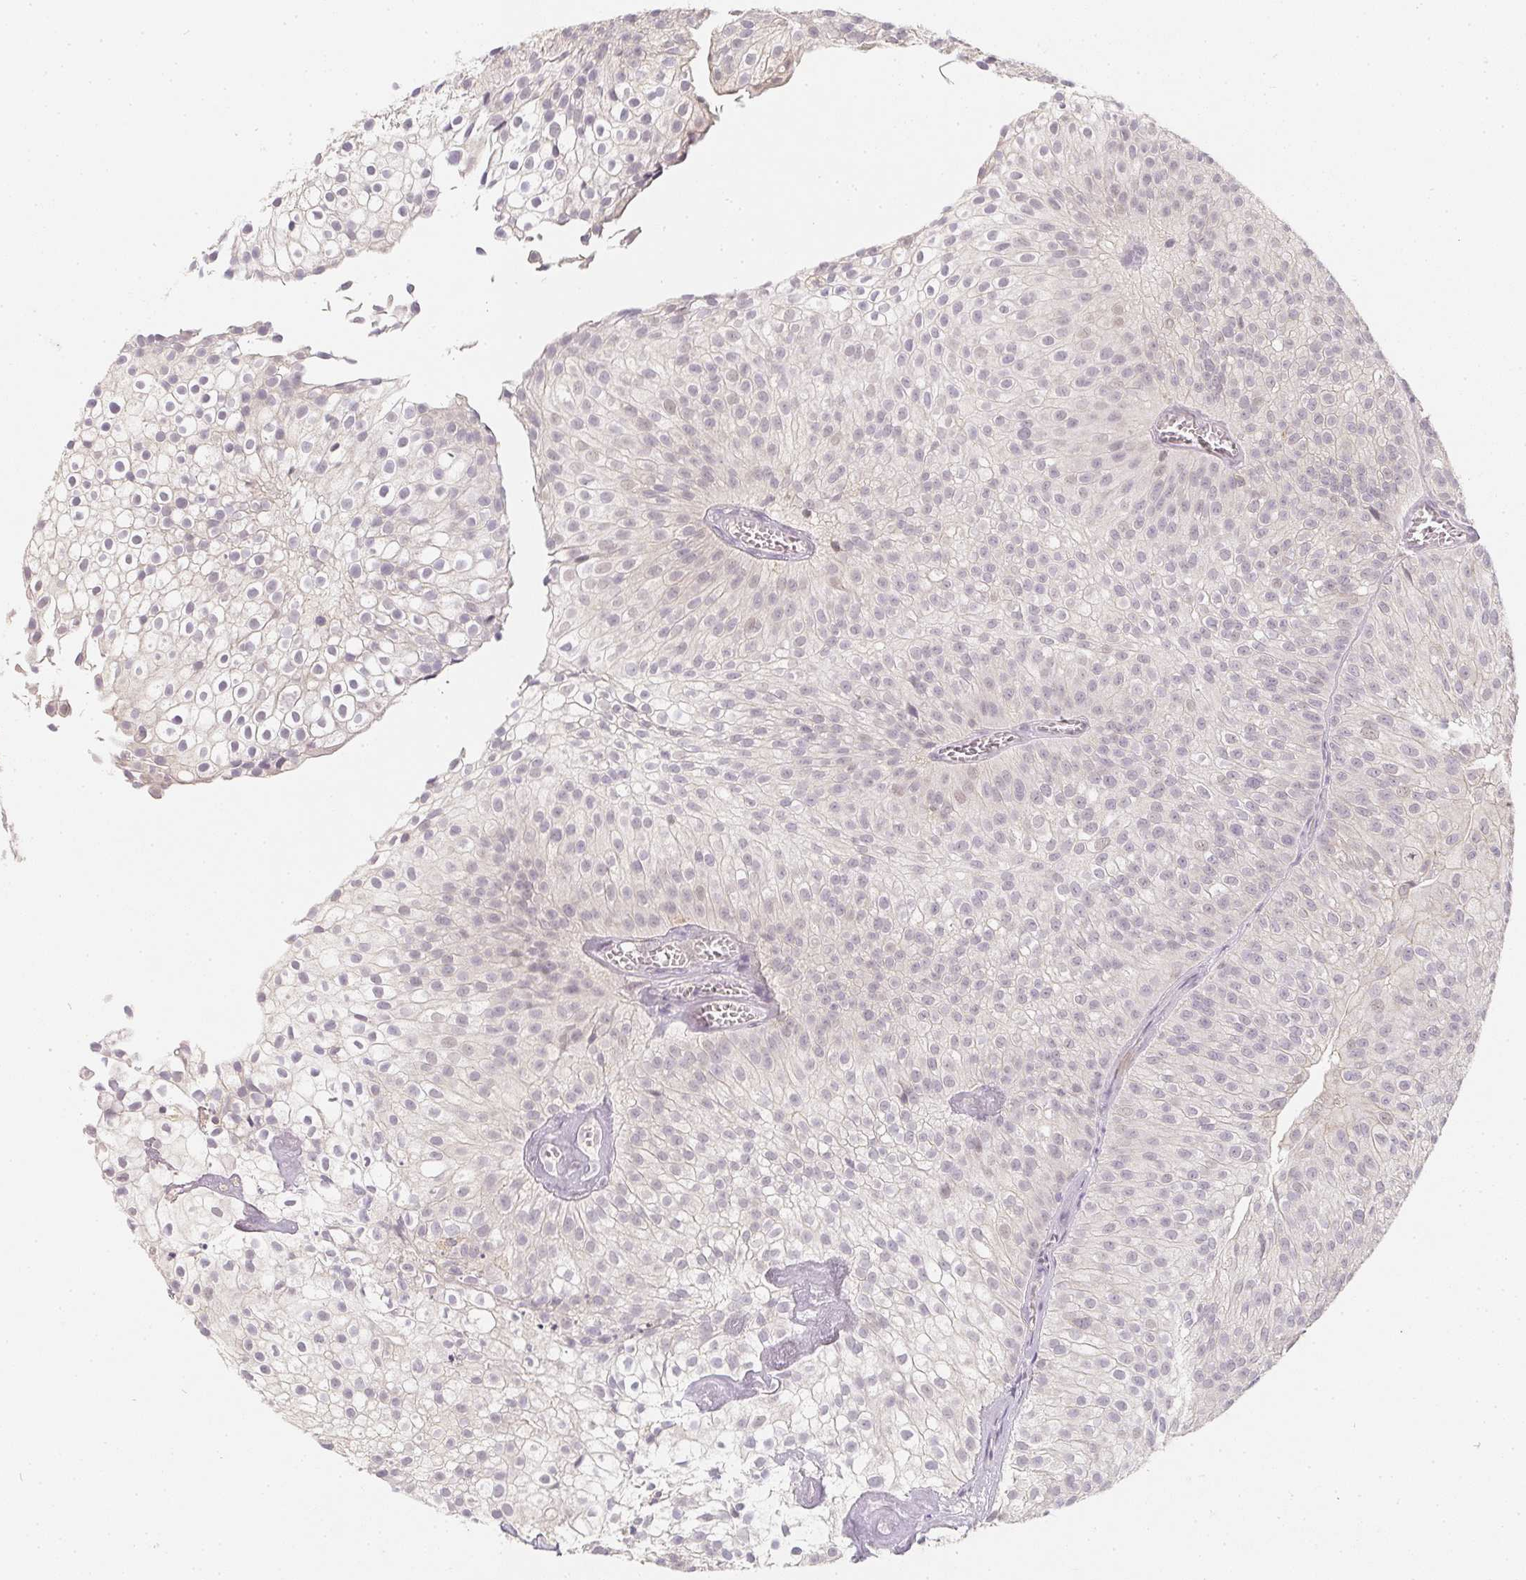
{"staining": {"intensity": "negative", "quantity": "none", "location": "none"}, "tissue": "urothelial cancer", "cell_type": "Tumor cells", "image_type": "cancer", "snomed": [{"axis": "morphology", "description": "Urothelial carcinoma, Low grade"}, {"axis": "topography", "description": "Urinary bladder"}], "caption": "Tumor cells show no significant protein expression in urothelial cancer.", "gene": "SOAT1", "patient": {"sex": "male", "age": 70}}